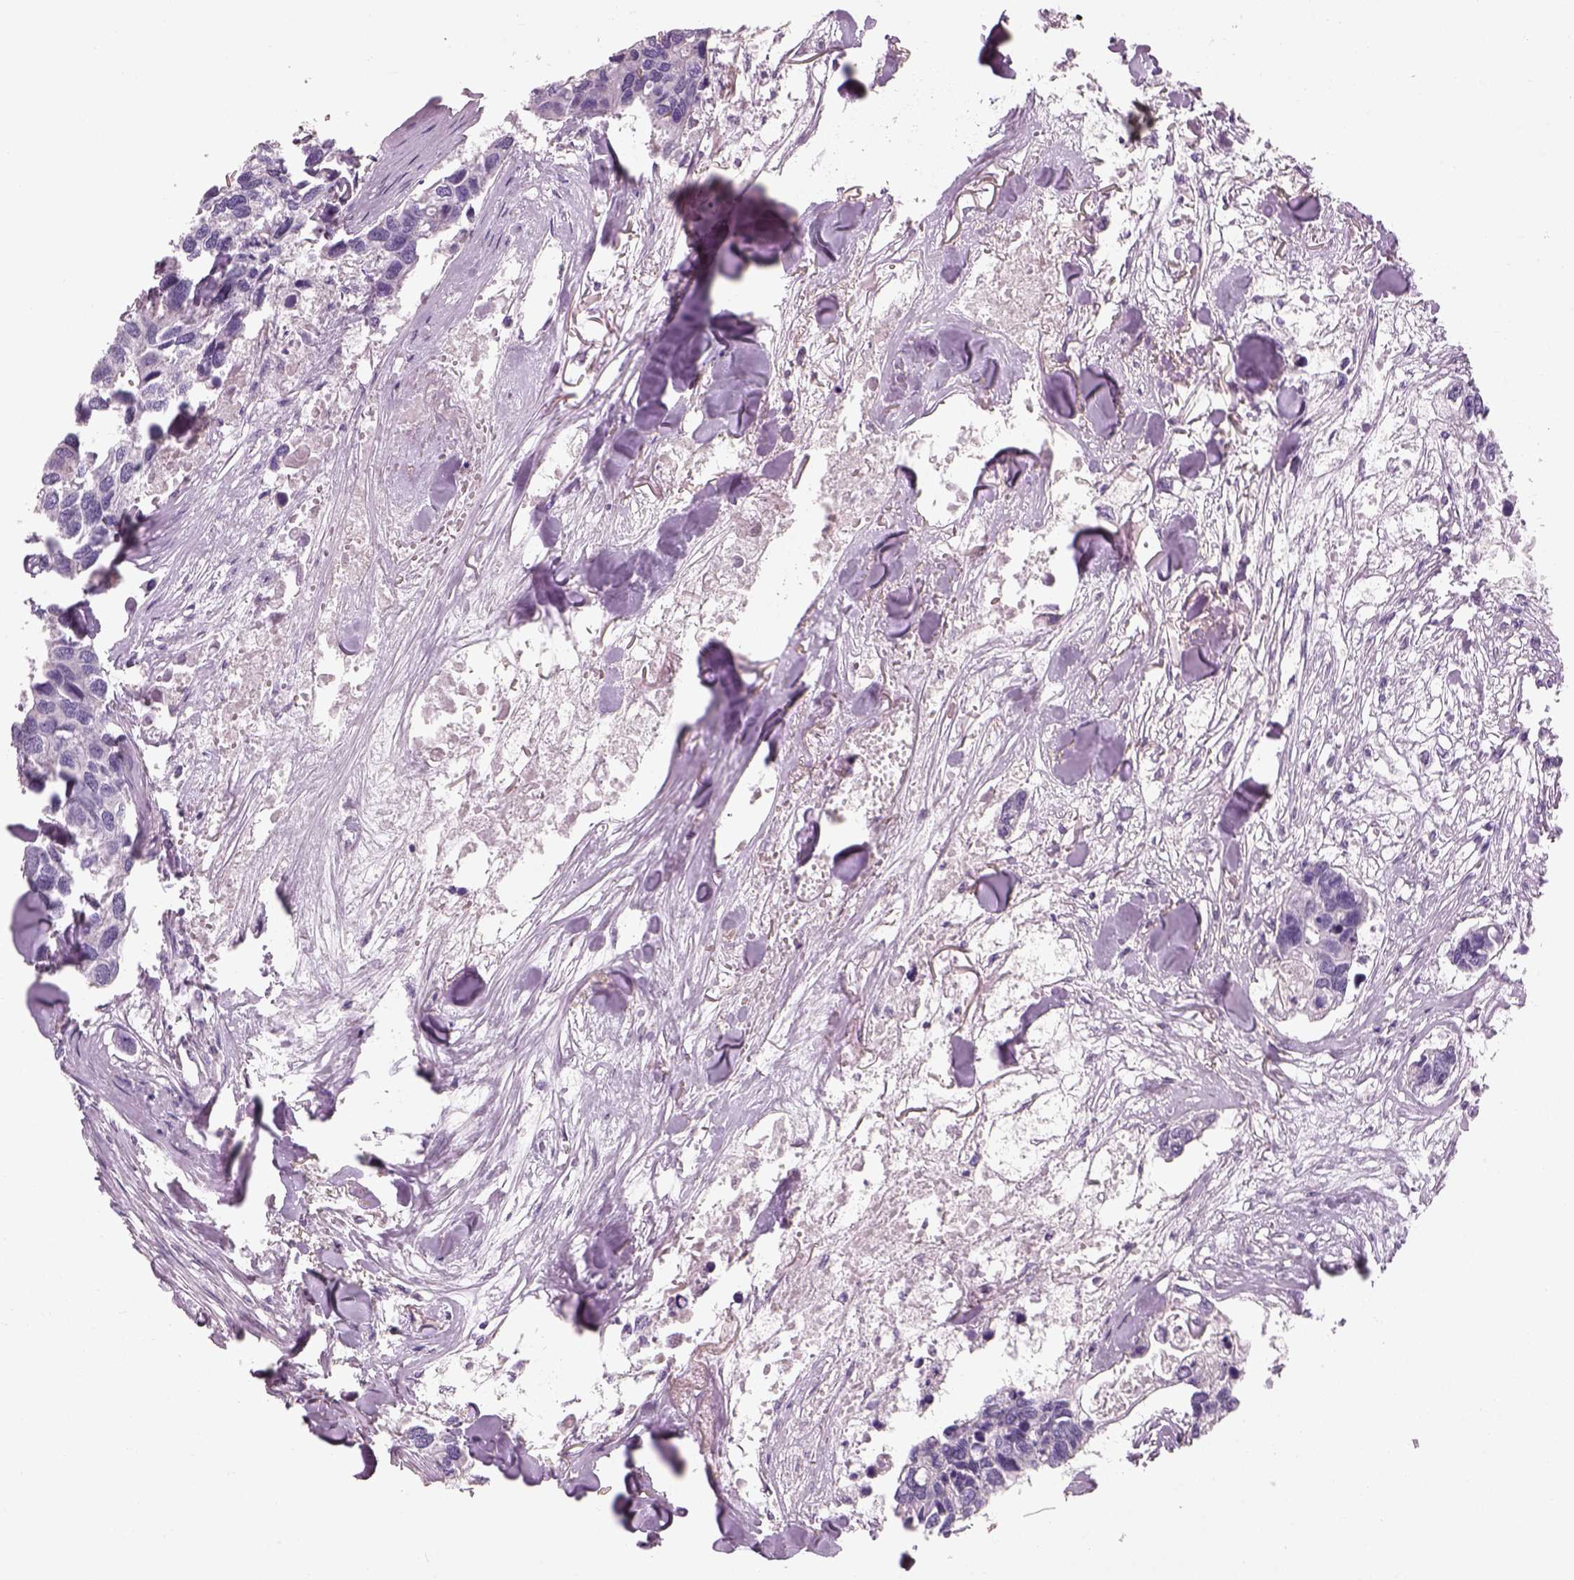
{"staining": {"intensity": "negative", "quantity": "none", "location": "none"}, "tissue": "breast cancer", "cell_type": "Tumor cells", "image_type": "cancer", "snomed": [{"axis": "morphology", "description": "Duct carcinoma"}, {"axis": "topography", "description": "Breast"}], "caption": "Immunohistochemistry (IHC) micrograph of breast intraductal carcinoma stained for a protein (brown), which reveals no expression in tumor cells.", "gene": "OTUD6A", "patient": {"sex": "female", "age": 83}}